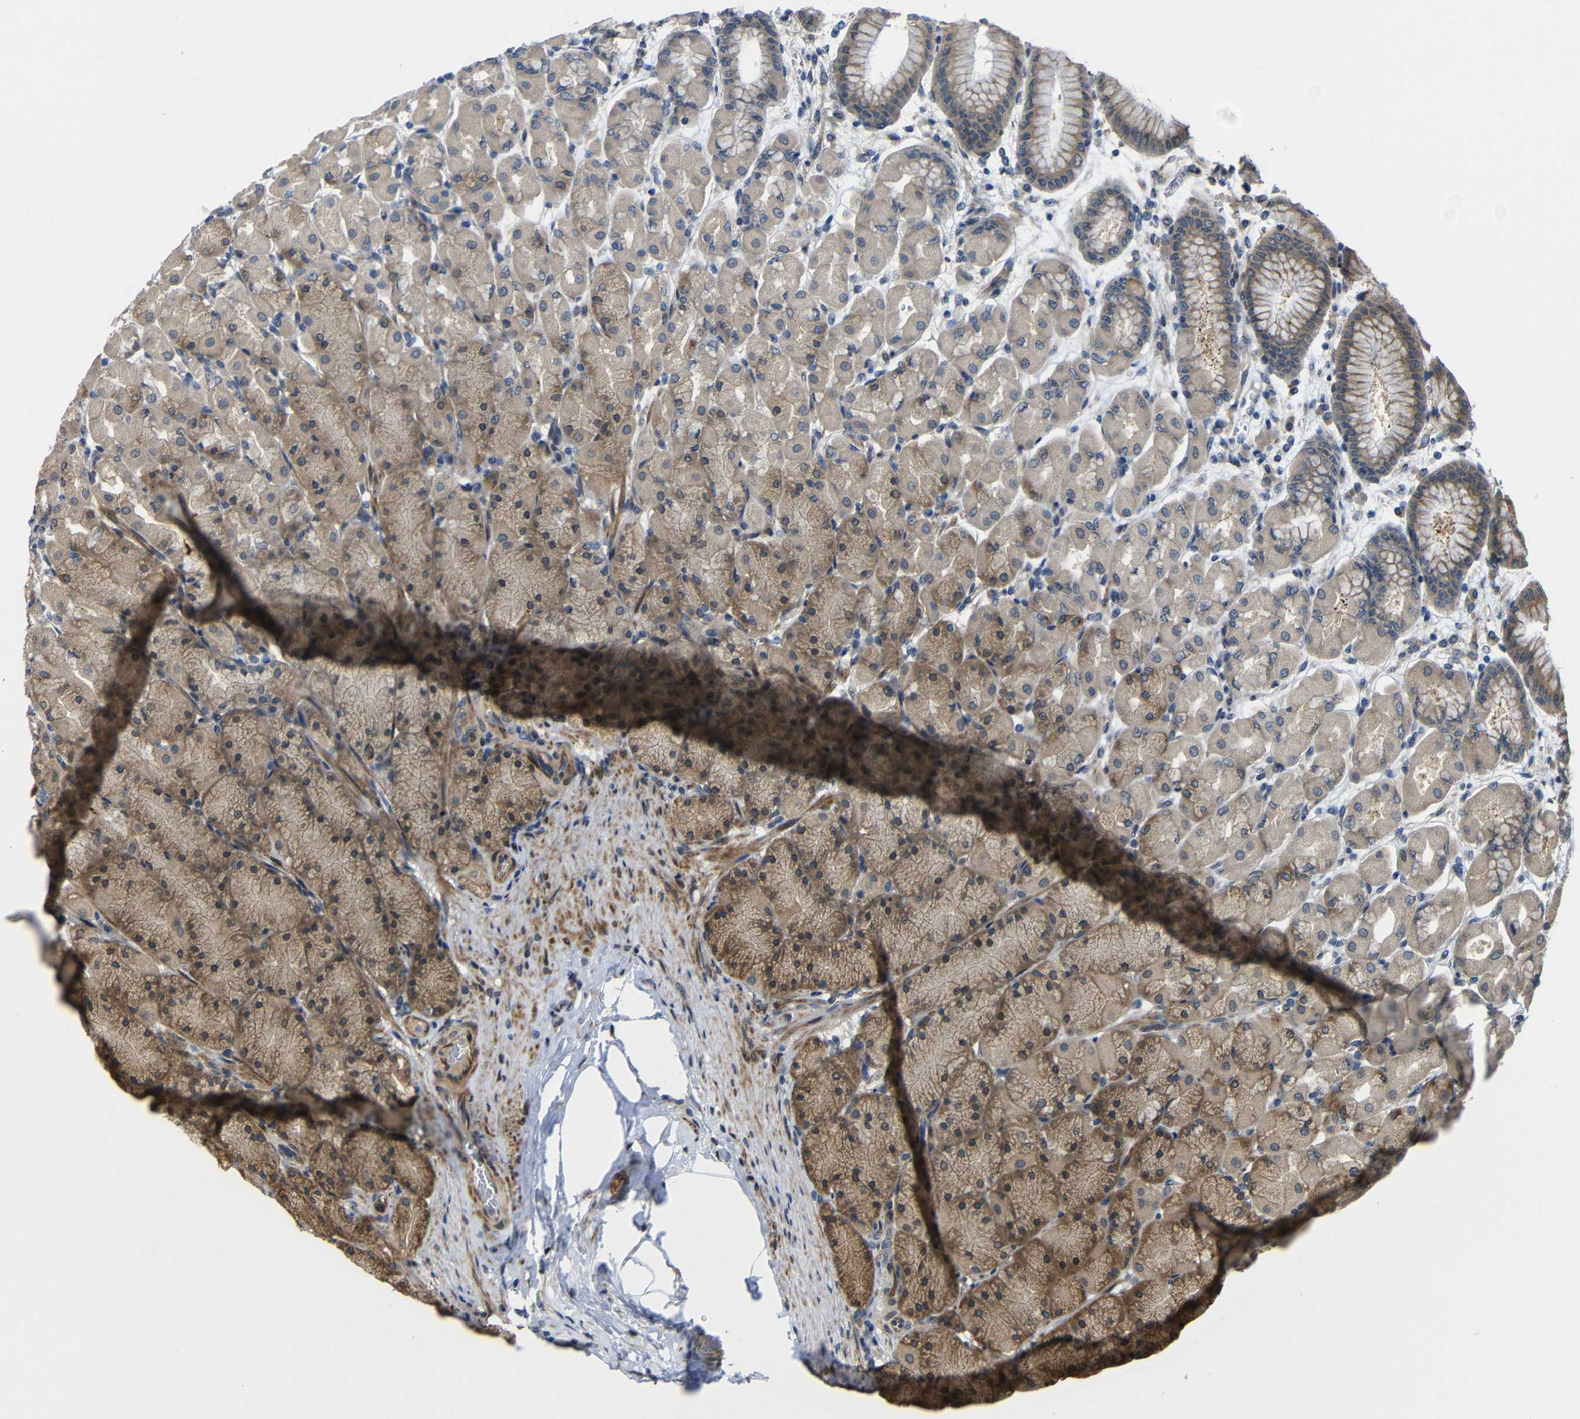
{"staining": {"intensity": "moderate", "quantity": ">75%", "location": "cytoplasmic/membranous"}, "tissue": "stomach", "cell_type": "Glandular cells", "image_type": "normal", "snomed": [{"axis": "morphology", "description": "Normal tissue, NOS"}, {"axis": "topography", "description": "Stomach, upper"}], "caption": "The histopathology image demonstrates staining of unremarkable stomach, revealing moderate cytoplasmic/membranous protein staining (brown color) within glandular cells.", "gene": "P3H2", "patient": {"sex": "female", "age": 56}}